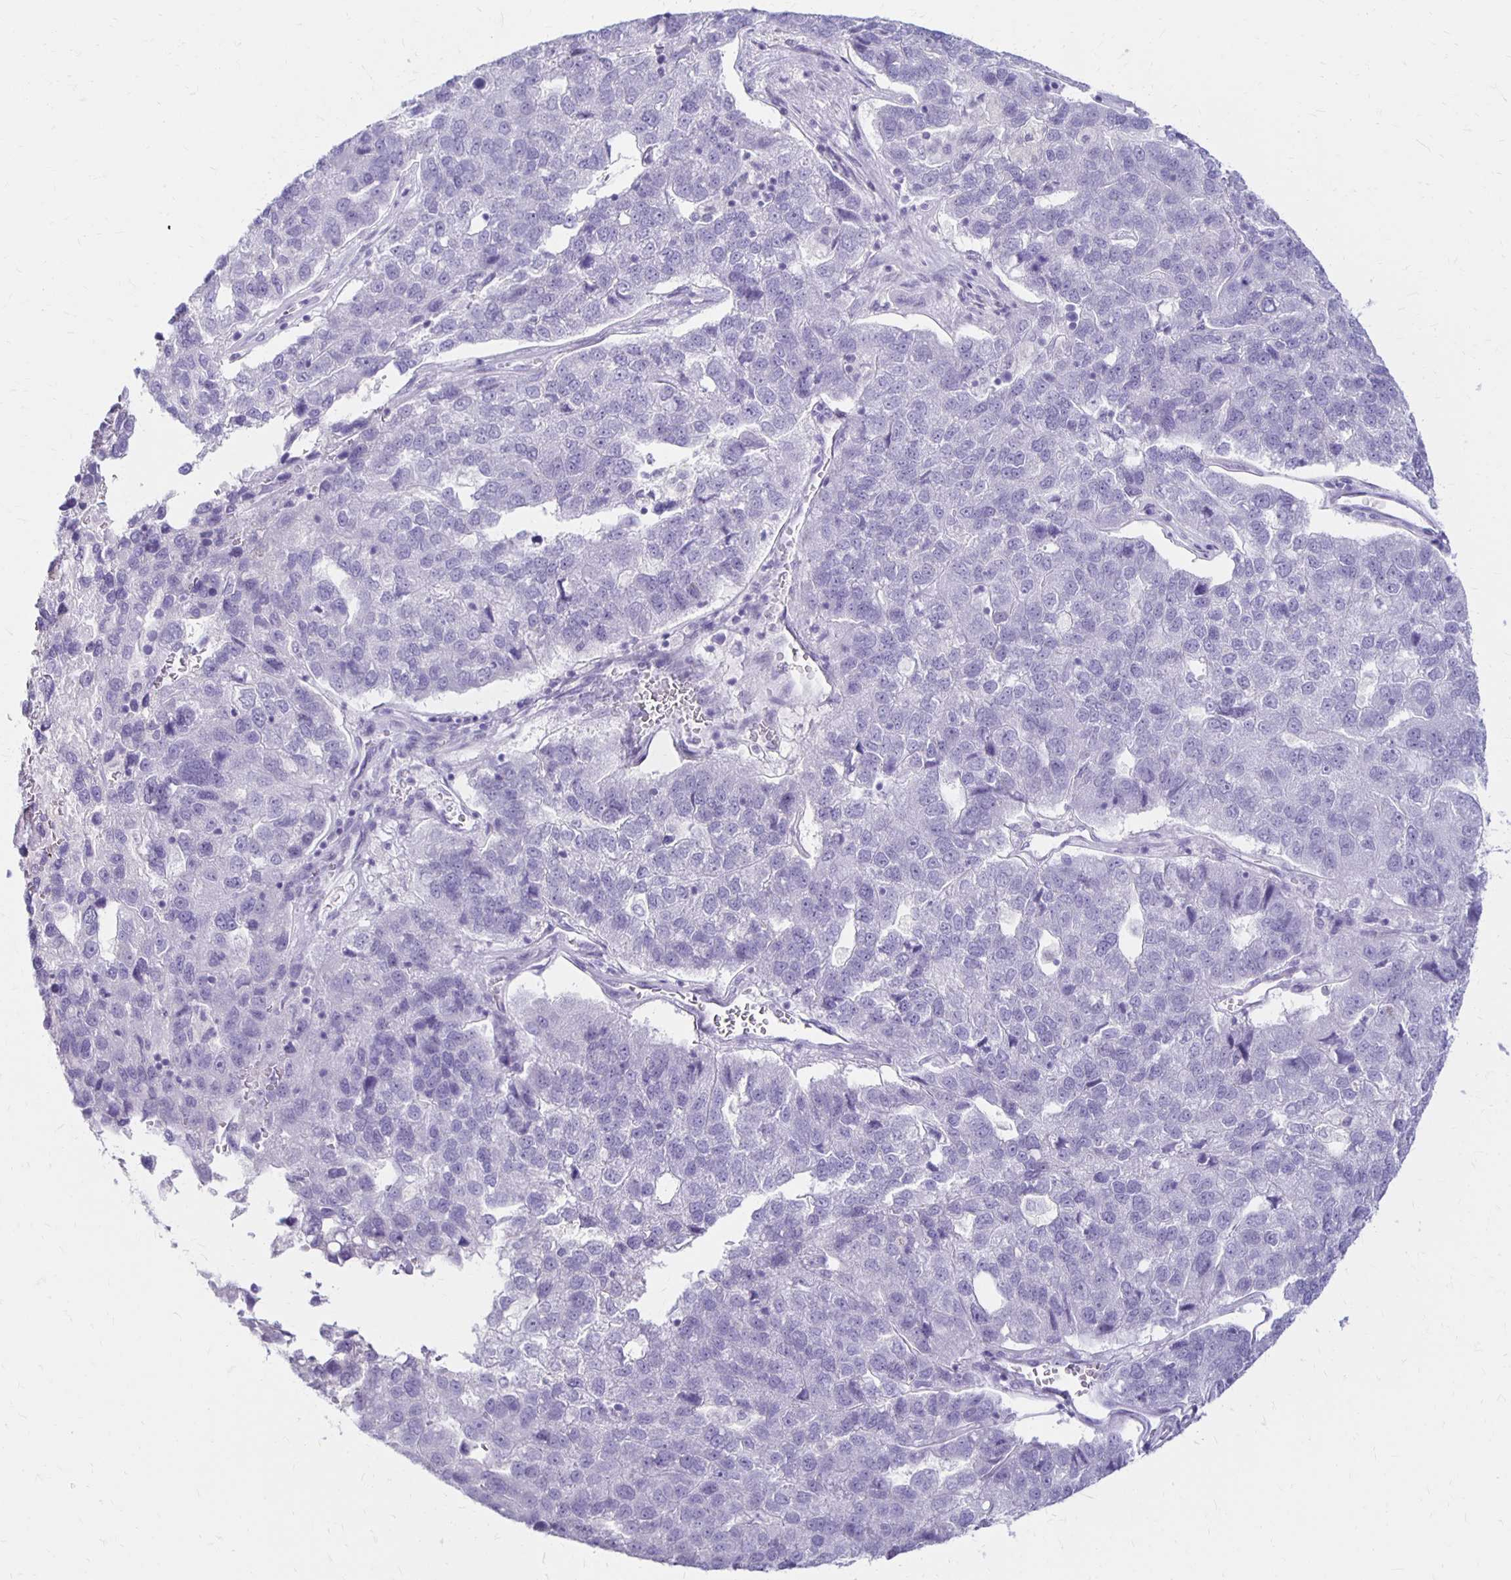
{"staining": {"intensity": "negative", "quantity": "none", "location": "none"}, "tissue": "pancreatic cancer", "cell_type": "Tumor cells", "image_type": "cancer", "snomed": [{"axis": "morphology", "description": "Adenocarcinoma, NOS"}, {"axis": "topography", "description": "Pancreas"}], "caption": "IHC image of human adenocarcinoma (pancreatic) stained for a protein (brown), which demonstrates no positivity in tumor cells. (Stains: DAB immunohistochemistry (IHC) with hematoxylin counter stain, Microscopy: brightfield microscopy at high magnification).", "gene": "RYR1", "patient": {"sex": "female", "age": 61}}